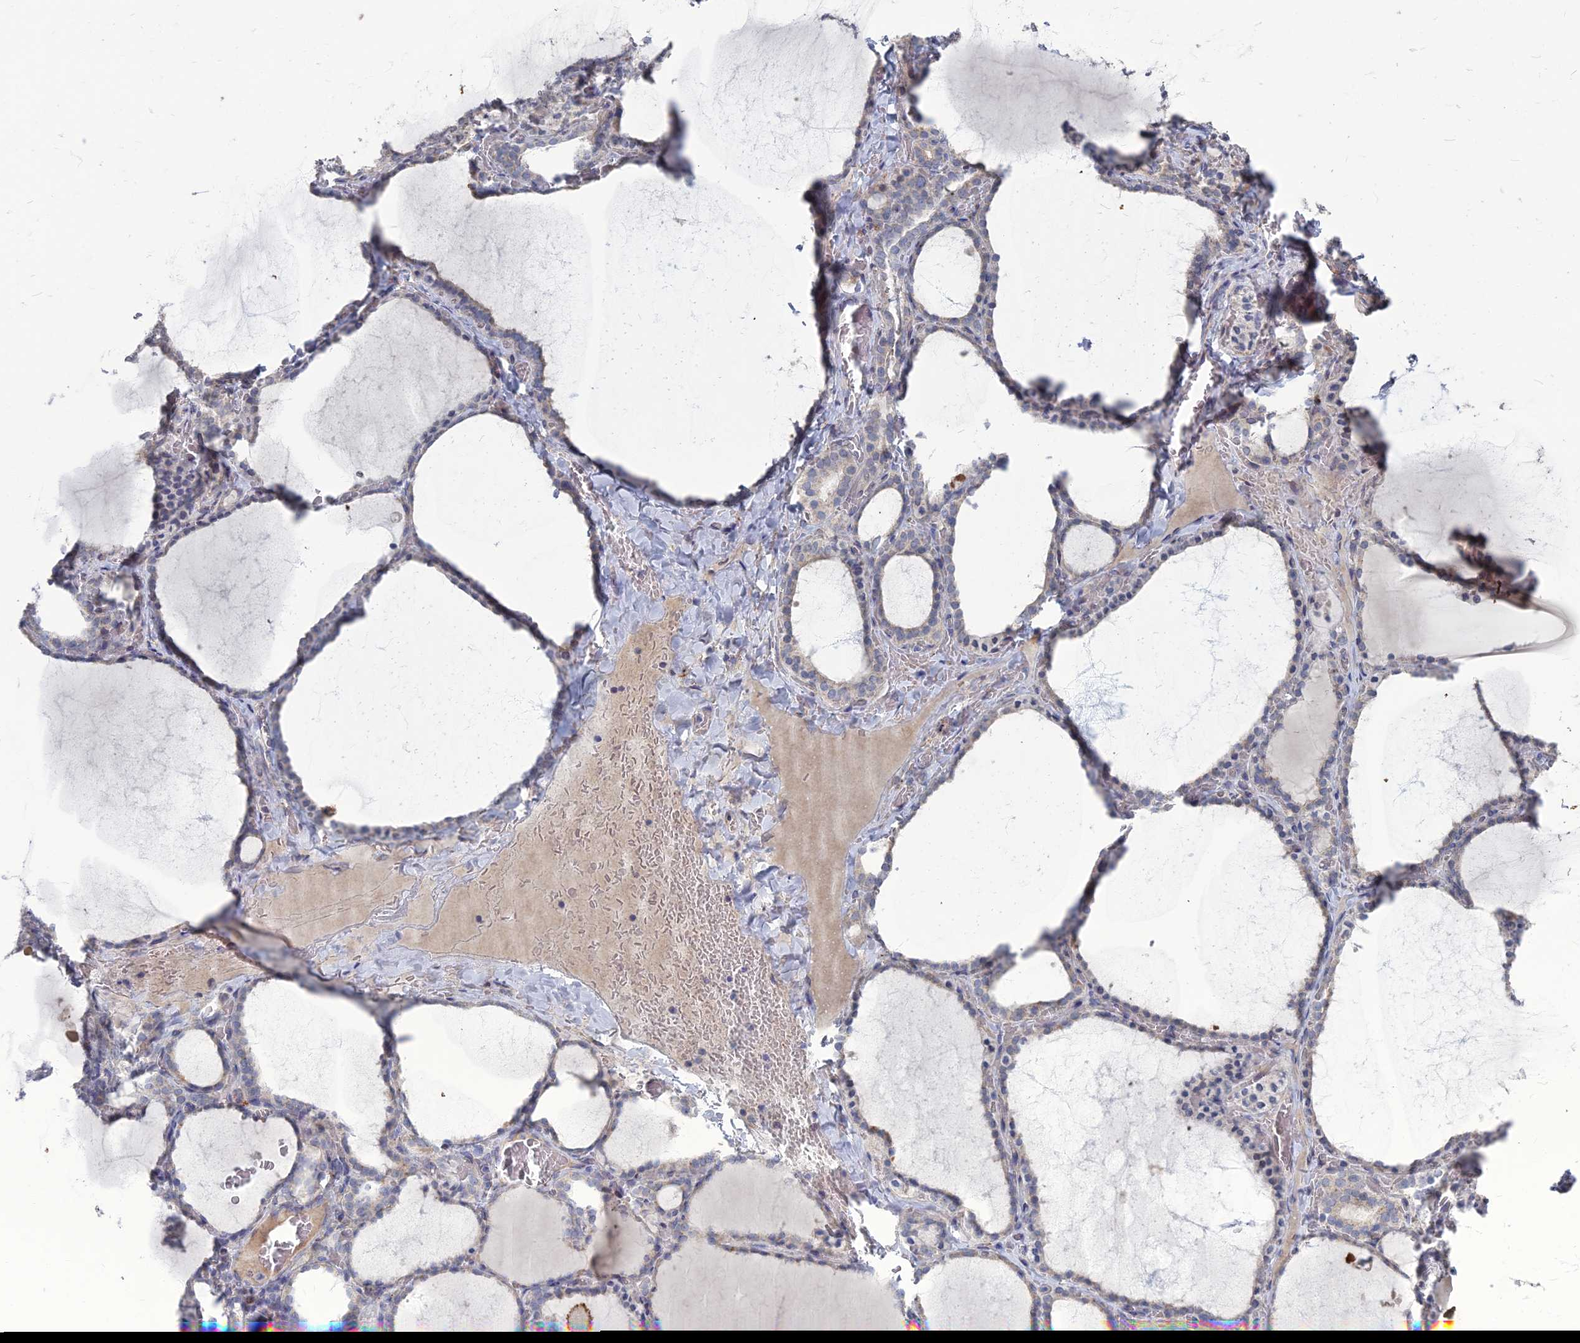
{"staining": {"intensity": "weak", "quantity": "25%-75%", "location": "cytoplasmic/membranous"}, "tissue": "thyroid gland", "cell_type": "Glandular cells", "image_type": "normal", "snomed": [{"axis": "morphology", "description": "Normal tissue, NOS"}, {"axis": "topography", "description": "Thyroid gland"}], "caption": "Glandular cells reveal low levels of weak cytoplasmic/membranous expression in approximately 25%-75% of cells in normal human thyroid gland. (DAB (3,3'-diaminobenzidine) IHC, brown staining for protein, blue staining for nuclei).", "gene": "TMEM128", "patient": {"sex": "female", "age": 39}}